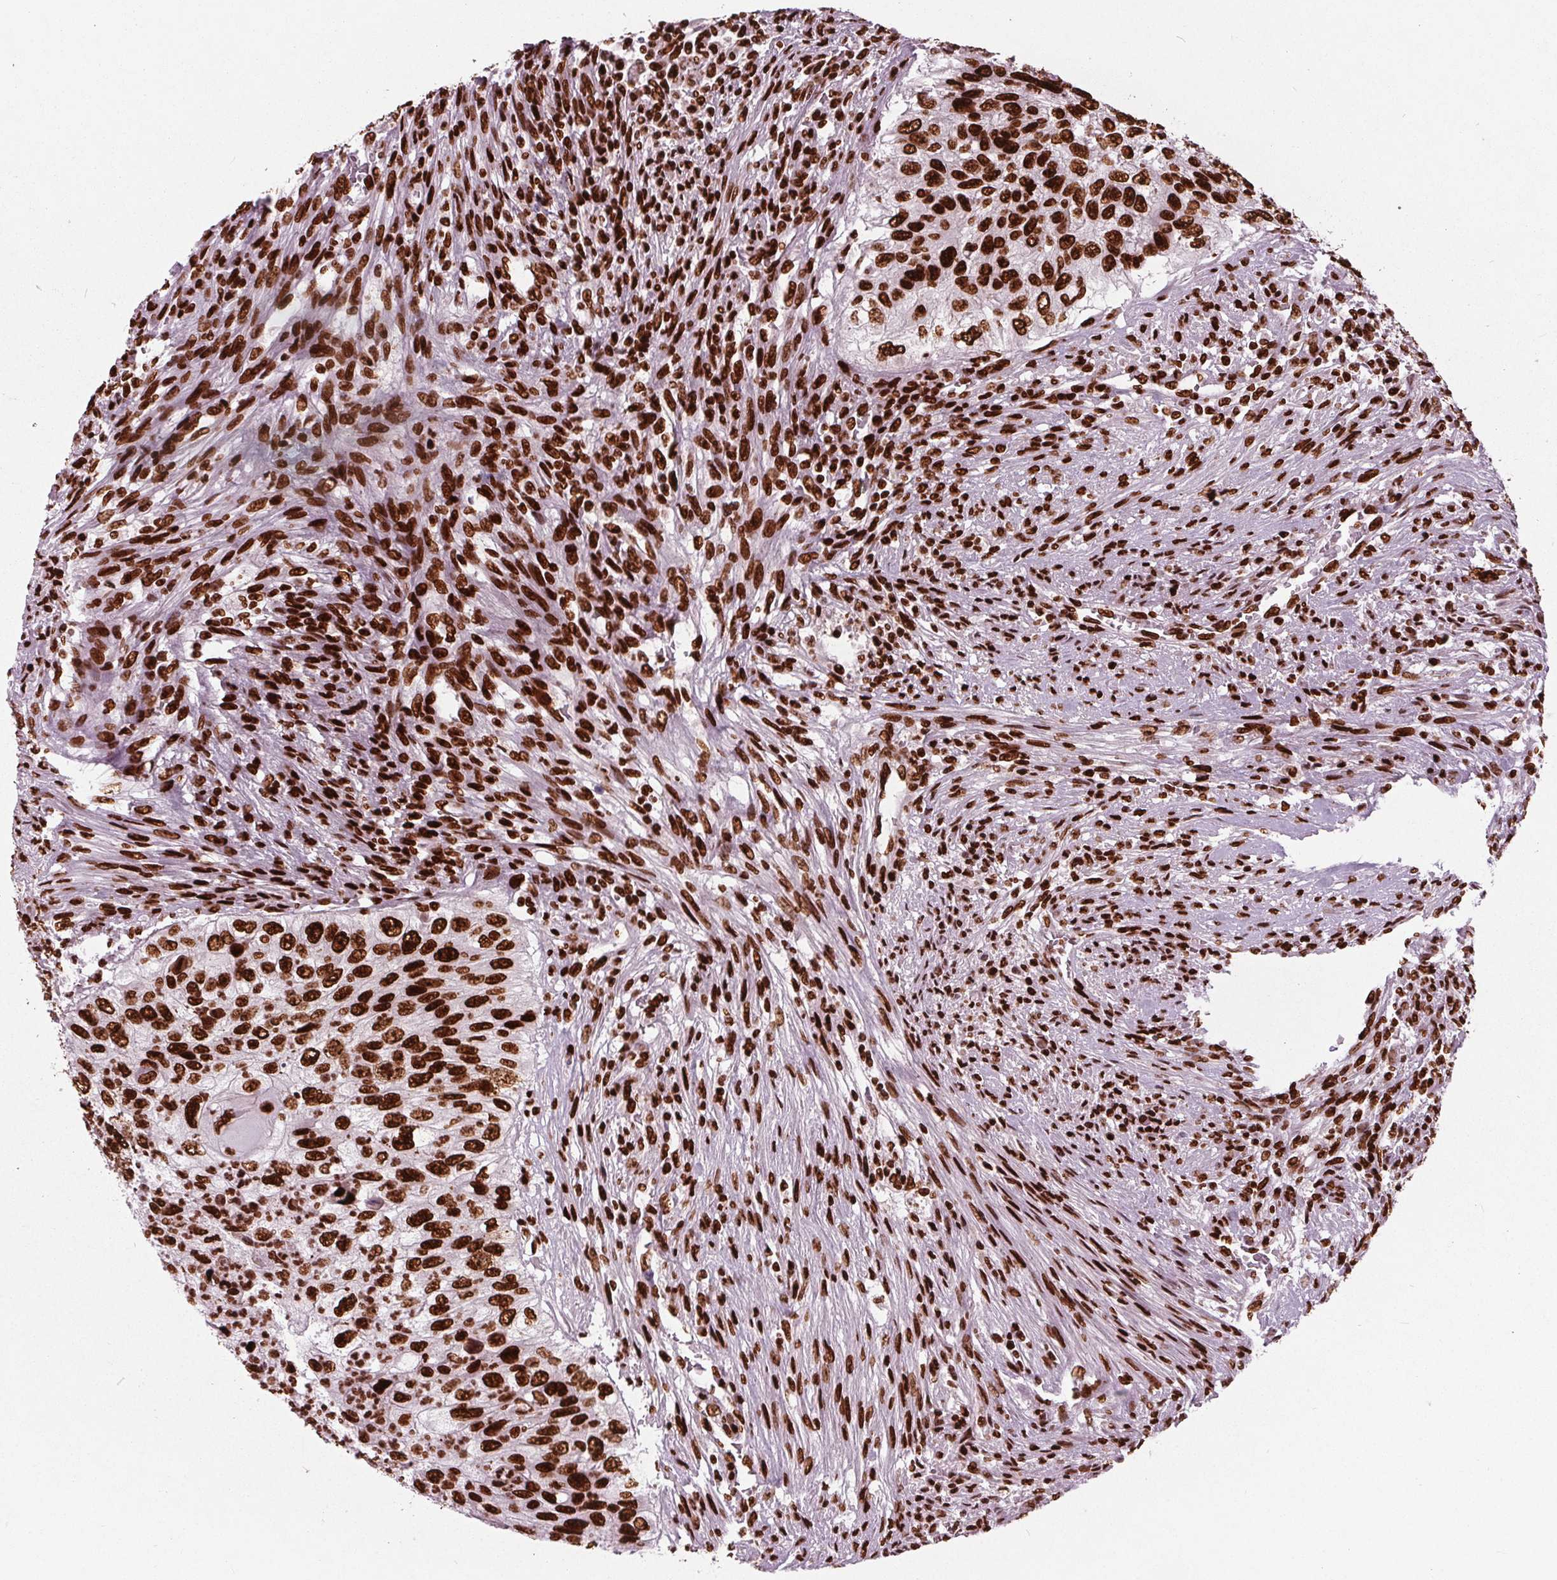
{"staining": {"intensity": "strong", "quantity": ">75%", "location": "nuclear"}, "tissue": "urothelial cancer", "cell_type": "Tumor cells", "image_type": "cancer", "snomed": [{"axis": "morphology", "description": "Urothelial carcinoma, High grade"}, {"axis": "topography", "description": "Urinary bladder"}], "caption": "High-grade urothelial carcinoma stained with a brown dye reveals strong nuclear positive expression in about >75% of tumor cells.", "gene": "BRD4", "patient": {"sex": "female", "age": 60}}